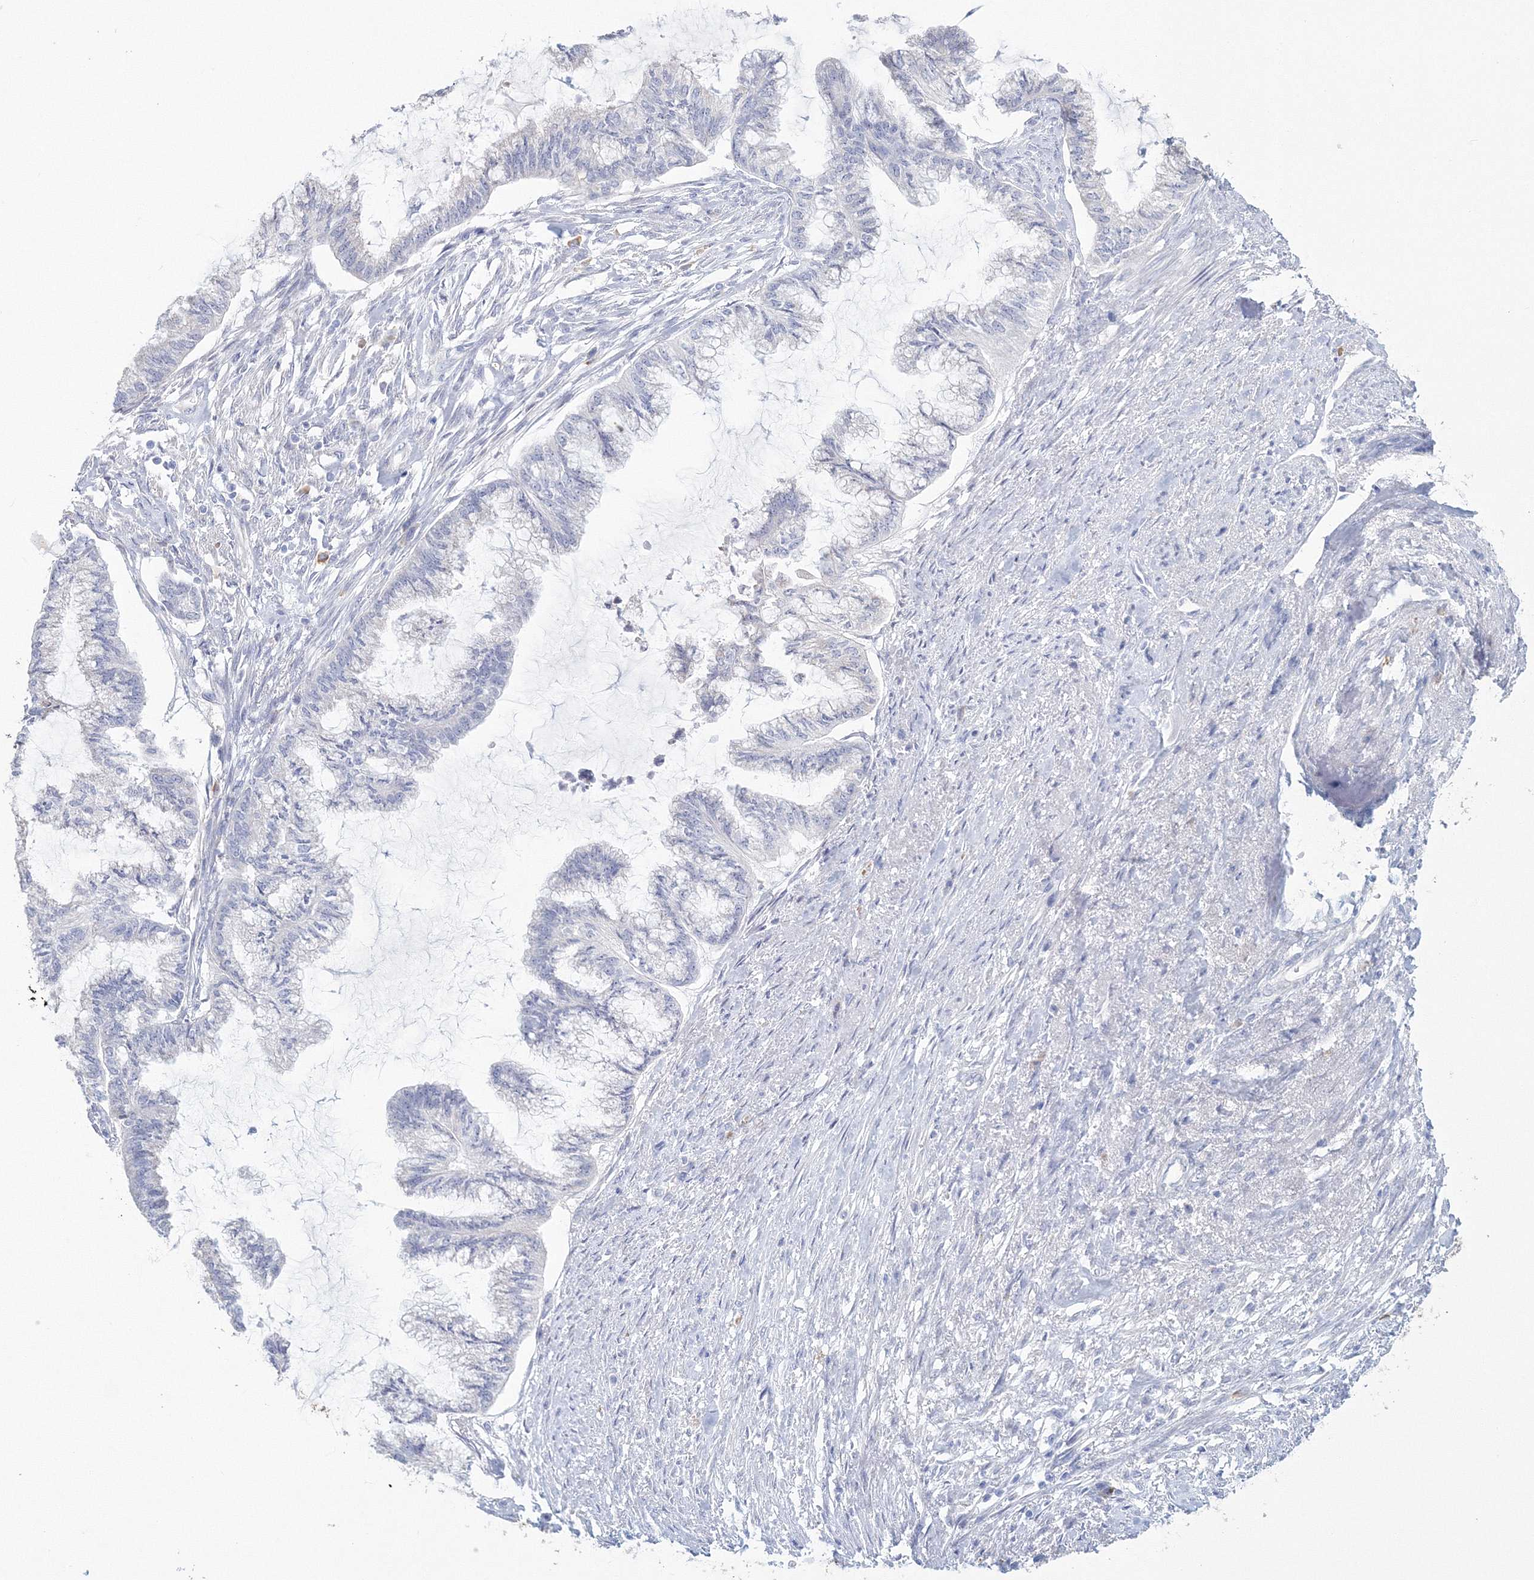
{"staining": {"intensity": "negative", "quantity": "none", "location": "none"}, "tissue": "endometrial cancer", "cell_type": "Tumor cells", "image_type": "cancer", "snomed": [{"axis": "morphology", "description": "Adenocarcinoma, NOS"}, {"axis": "topography", "description": "Endometrium"}], "caption": "An IHC photomicrograph of endometrial adenocarcinoma is shown. There is no staining in tumor cells of endometrial adenocarcinoma.", "gene": "VSIG1", "patient": {"sex": "female", "age": 86}}